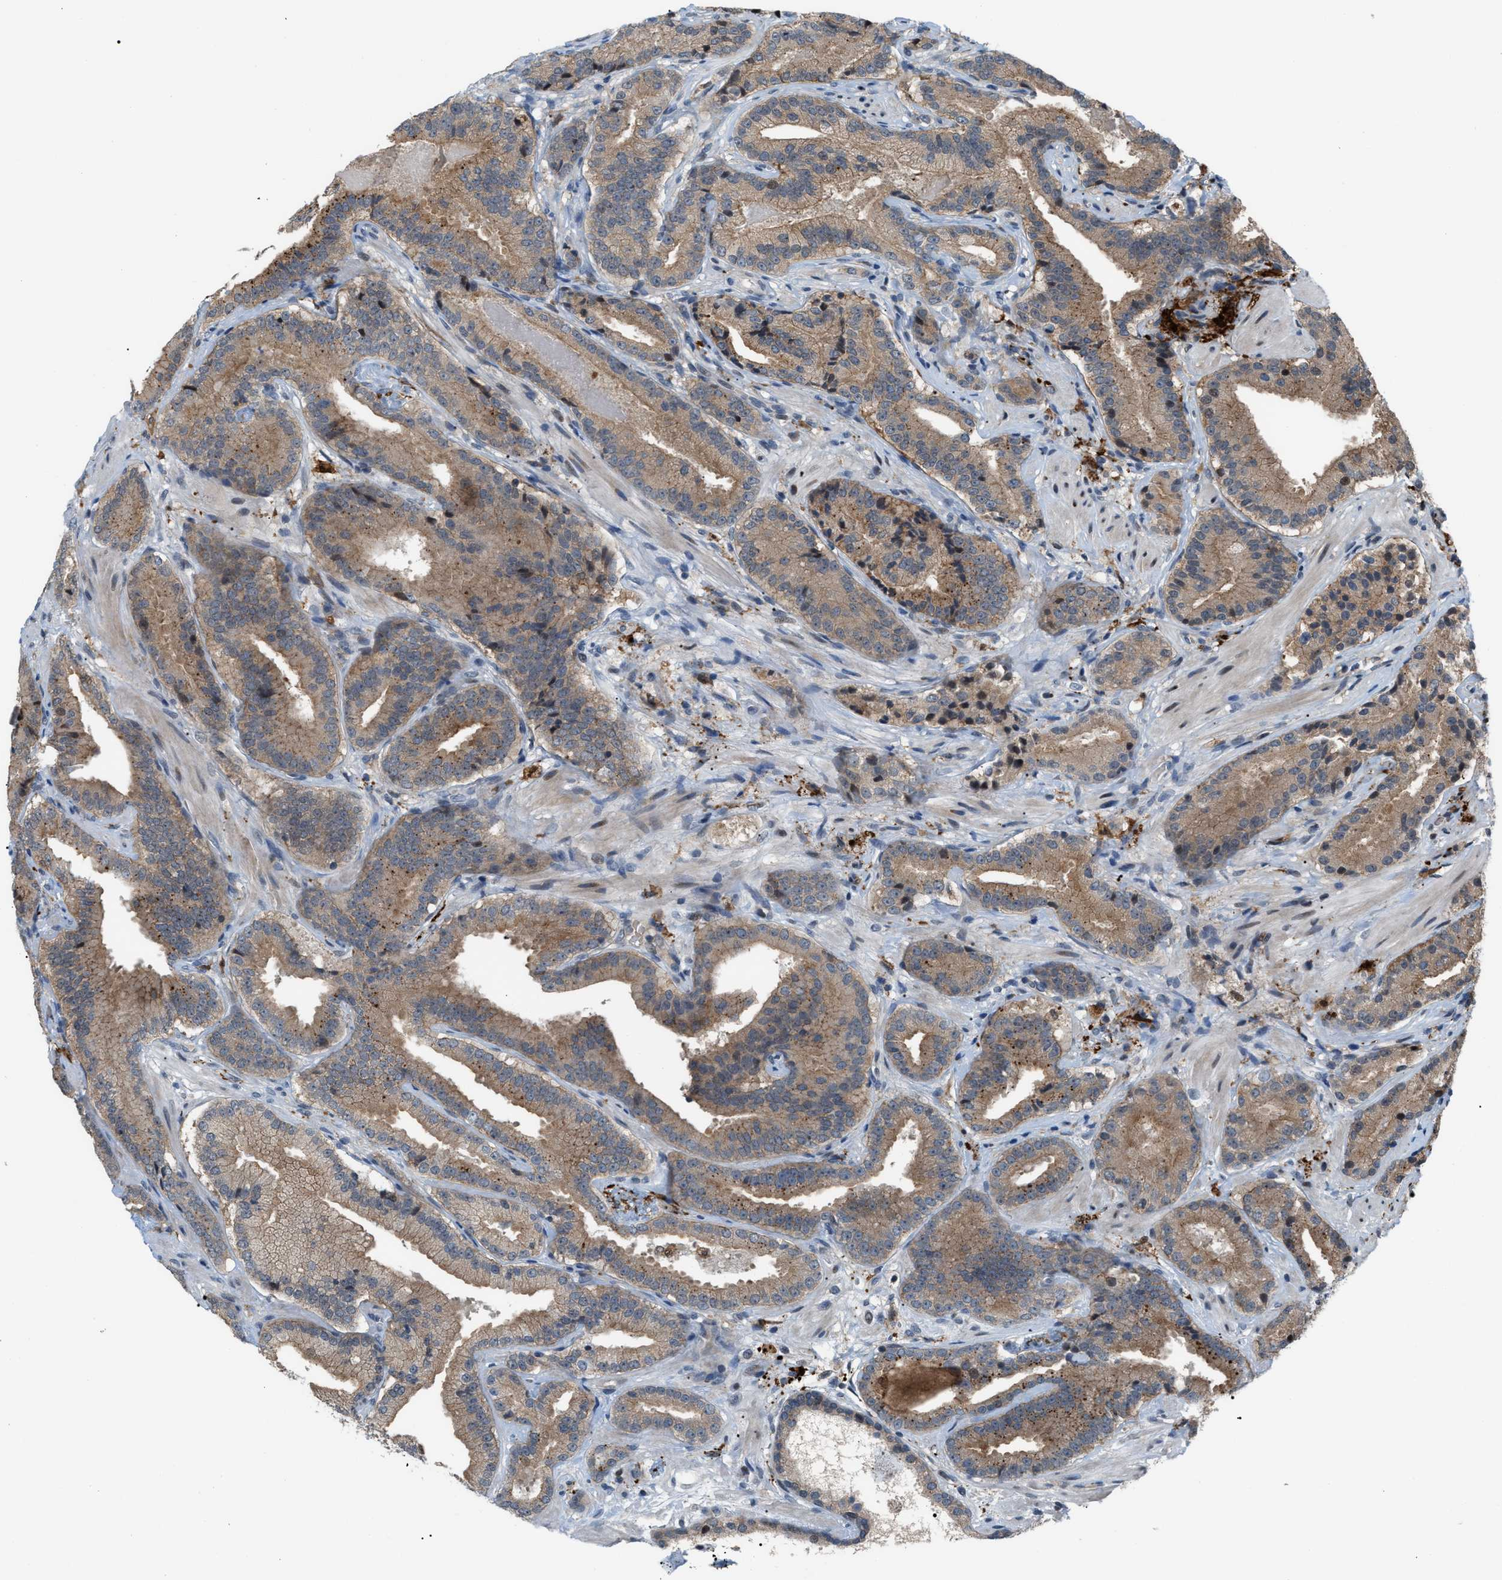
{"staining": {"intensity": "weak", "quantity": ">75%", "location": "cytoplasmic/membranous"}, "tissue": "prostate cancer", "cell_type": "Tumor cells", "image_type": "cancer", "snomed": [{"axis": "morphology", "description": "Adenocarcinoma, Low grade"}, {"axis": "topography", "description": "Prostate"}], "caption": "Immunohistochemical staining of prostate cancer (low-grade adenocarcinoma) demonstrates low levels of weak cytoplasmic/membranous protein expression in approximately >75% of tumor cells.", "gene": "RFFL", "patient": {"sex": "male", "age": 51}}